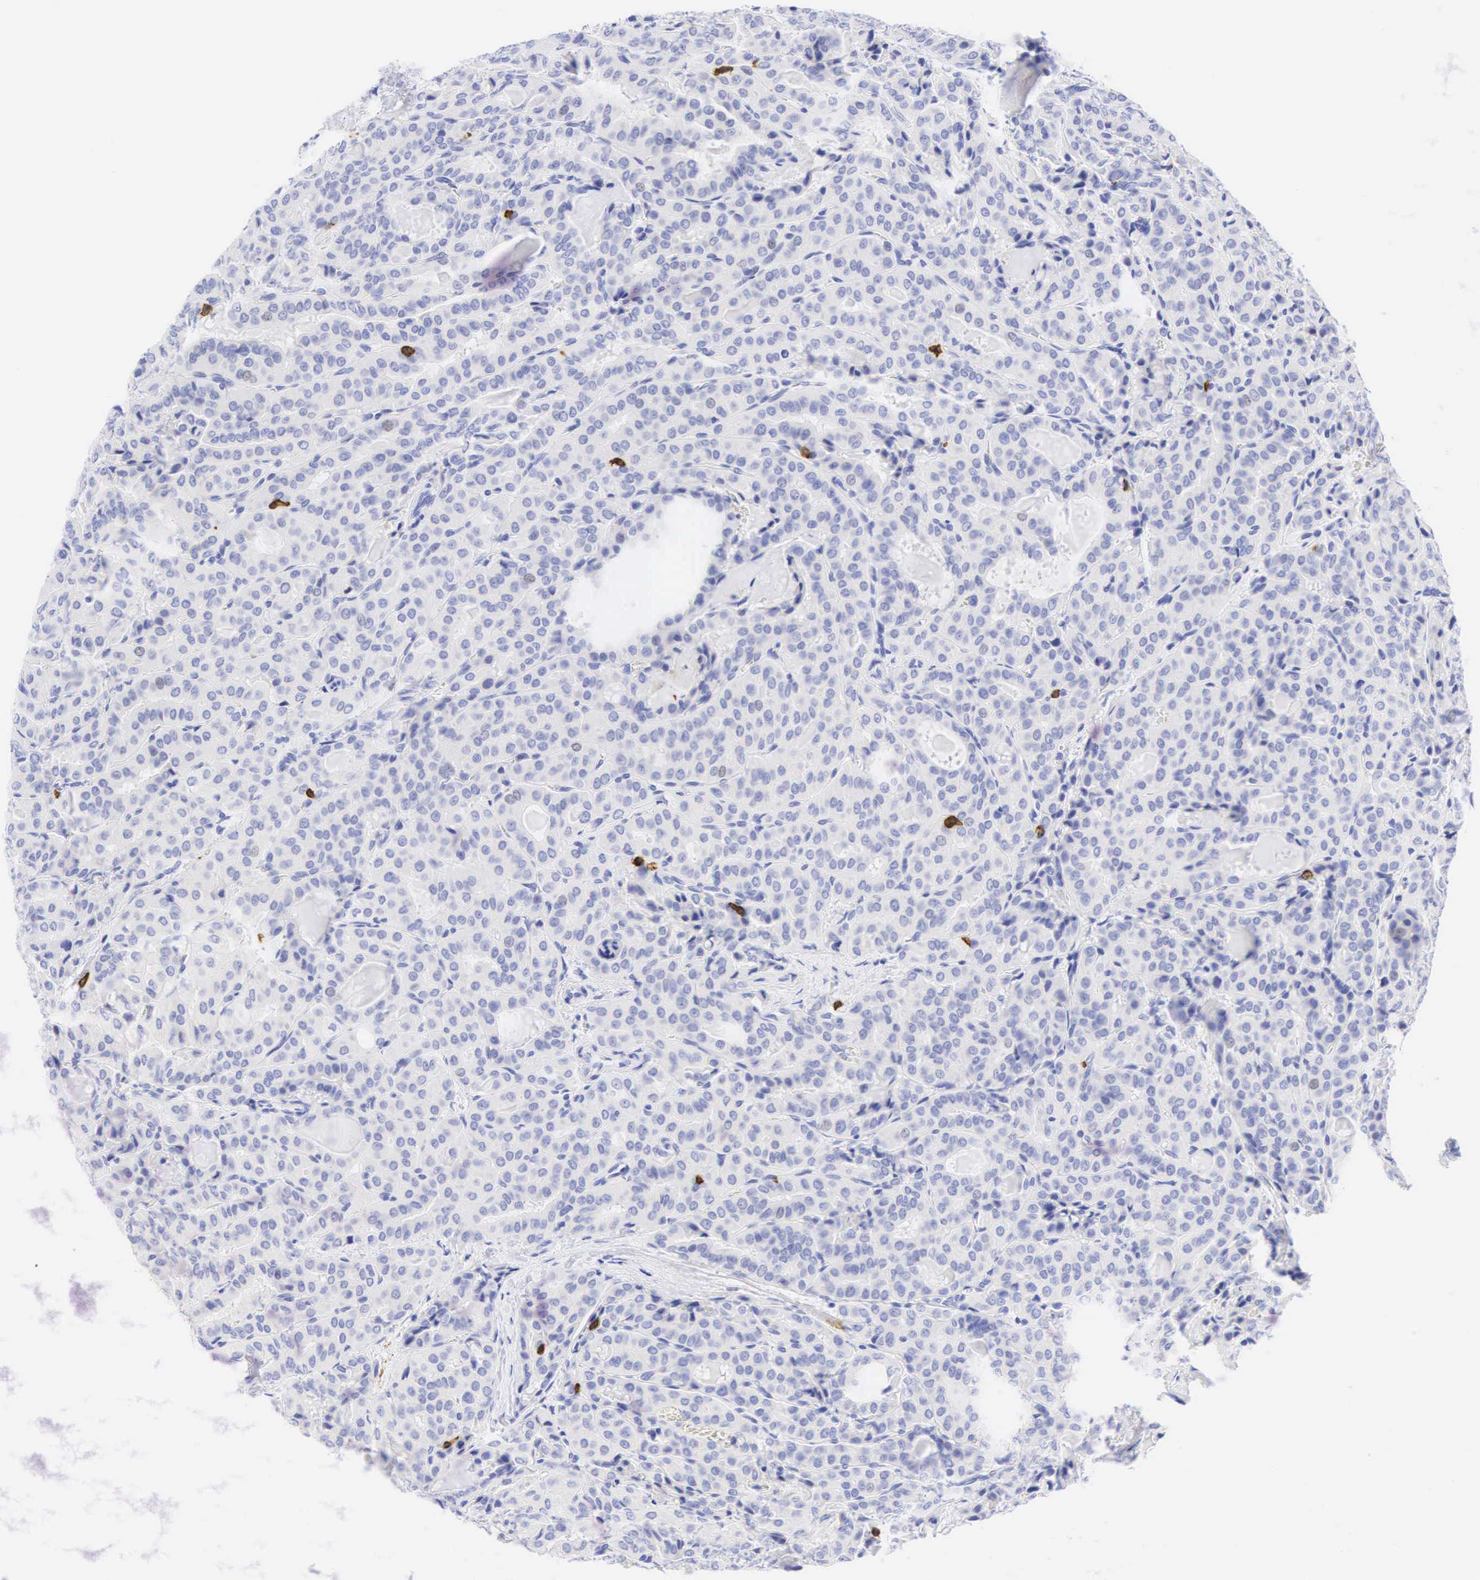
{"staining": {"intensity": "negative", "quantity": "none", "location": "none"}, "tissue": "thyroid cancer", "cell_type": "Tumor cells", "image_type": "cancer", "snomed": [{"axis": "morphology", "description": "Papillary adenocarcinoma, NOS"}, {"axis": "topography", "description": "Thyroid gland"}], "caption": "Tumor cells are negative for protein expression in human papillary adenocarcinoma (thyroid). (Stains: DAB immunohistochemistry with hematoxylin counter stain, Microscopy: brightfield microscopy at high magnification).", "gene": "CD8A", "patient": {"sex": "female", "age": 71}}